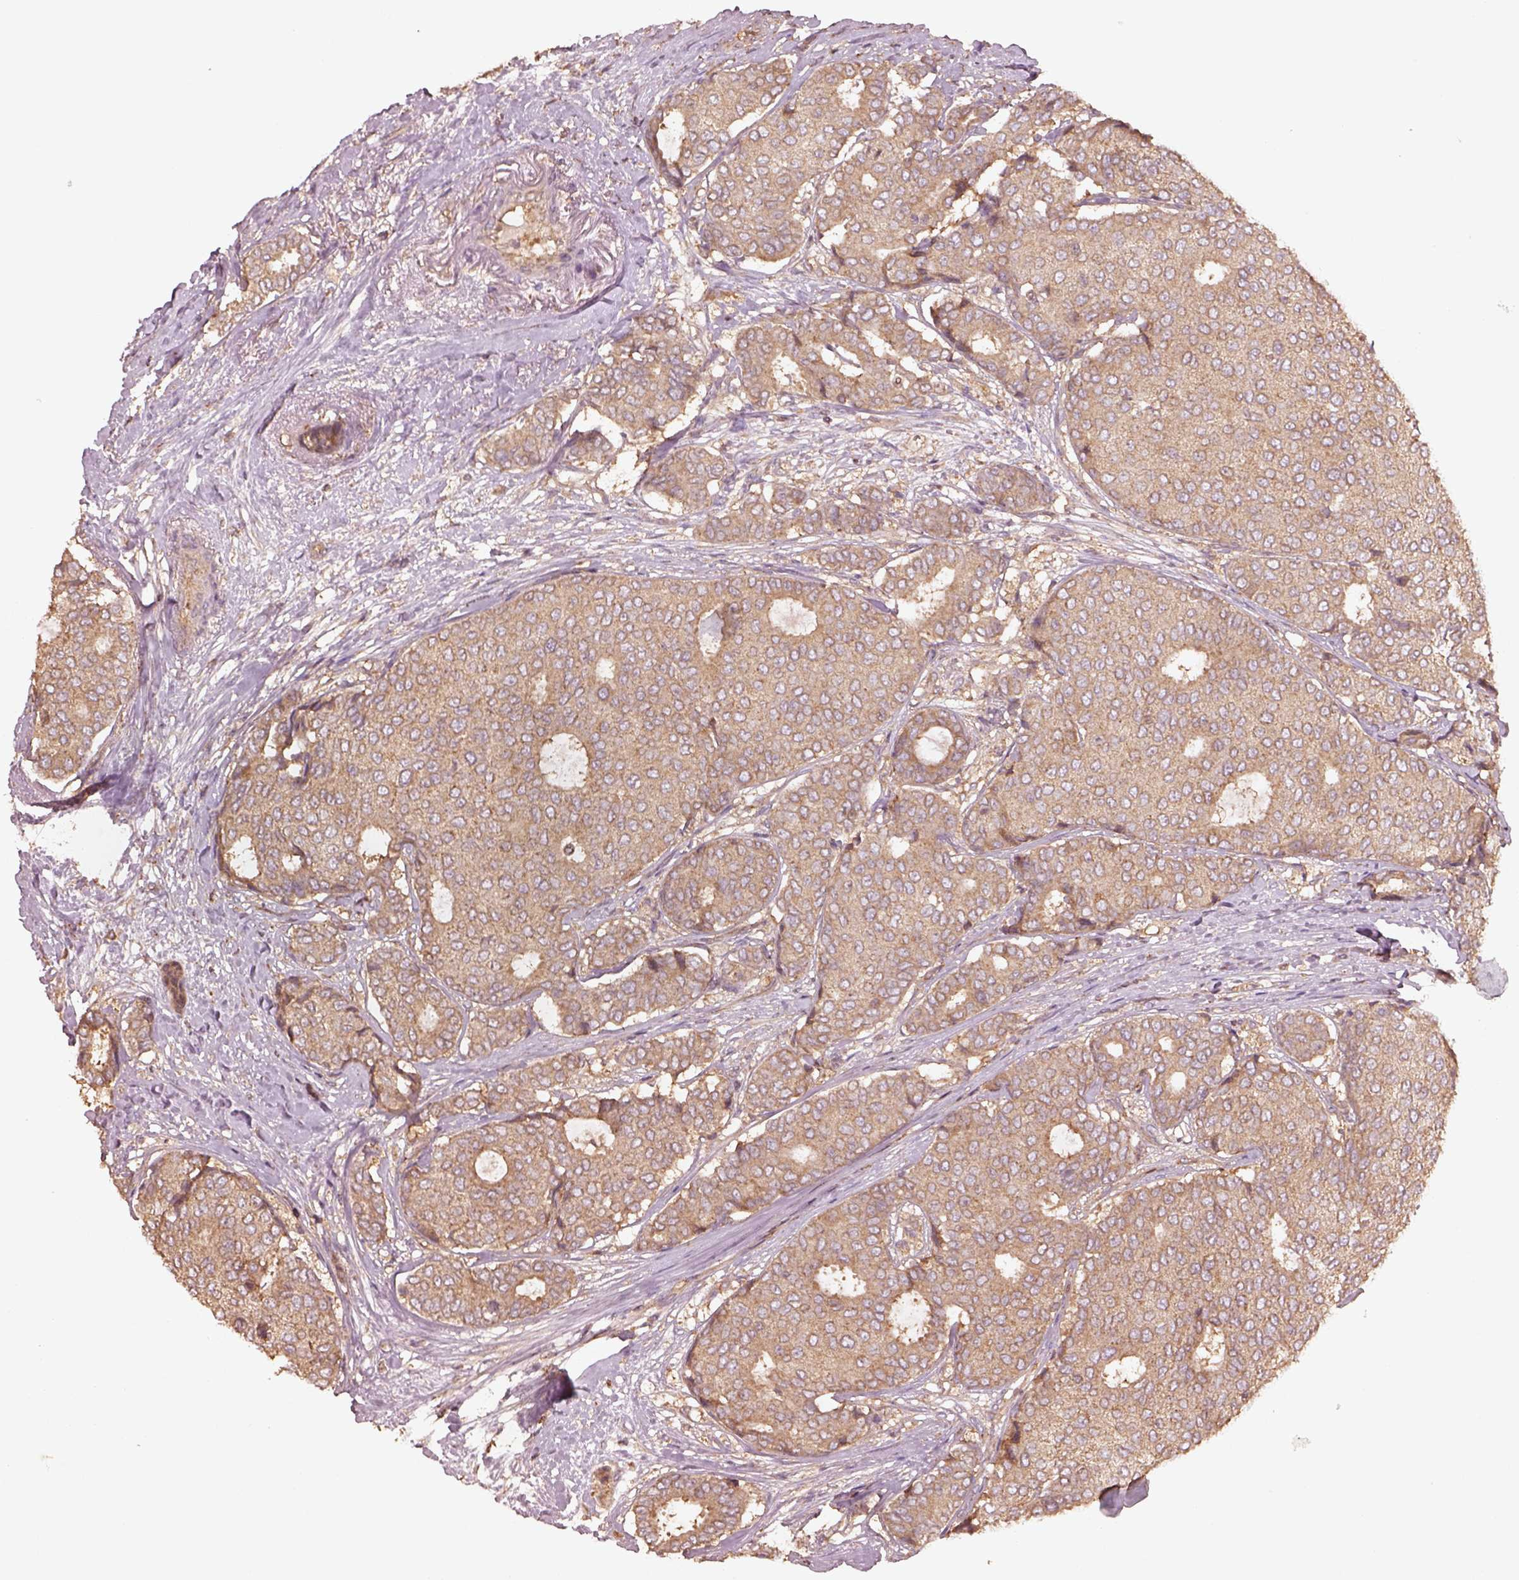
{"staining": {"intensity": "moderate", "quantity": ">75%", "location": "cytoplasmic/membranous"}, "tissue": "breast cancer", "cell_type": "Tumor cells", "image_type": "cancer", "snomed": [{"axis": "morphology", "description": "Duct carcinoma"}, {"axis": "topography", "description": "Breast"}], "caption": "Breast cancer stained for a protein (brown) exhibits moderate cytoplasmic/membranous positive staining in approximately >75% of tumor cells.", "gene": "TRADD", "patient": {"sex": "female", "age": 75}}